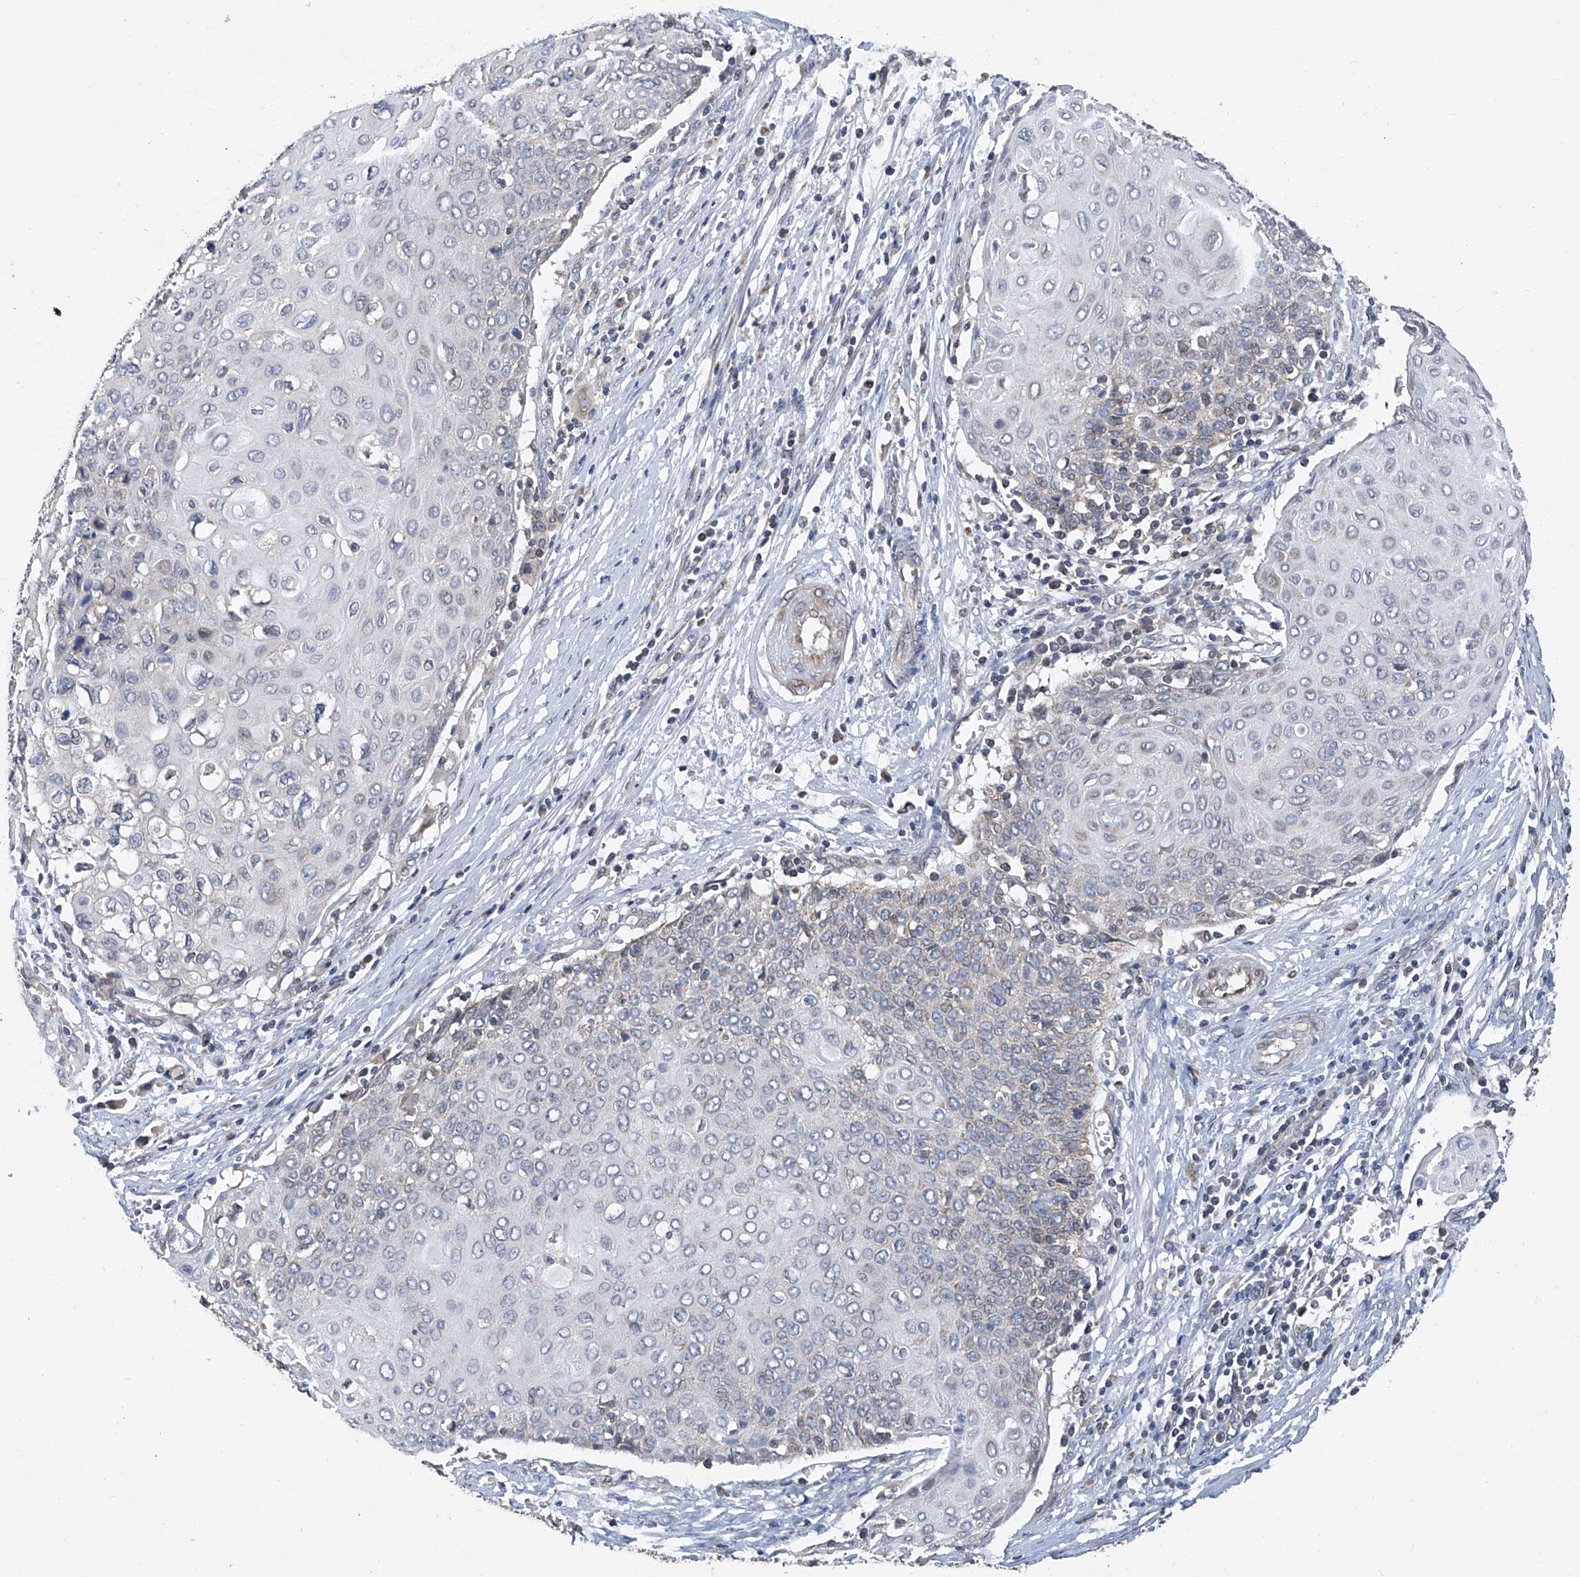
{"staining": {"intensity": "negative", "quantity": "none", "location": "none"}, "tissue": "cervical cancer", "cell_type": "Tumor cells", "image_type": "cancer", "snomed": [{"axis": "morphology", "description": "Squamous cell carcinoma, NOS"}, {"axis": "topography", "description": "Cervix"}], "caption": "Immunohistochemical staining of cervical squamous cell carcinoma exhibits no significant expression in tumor cells. (Immunohistochemistry, brightfield microscopy, high magnification).", "gene": "BCKDHB", "patient": {"sex": "female", "age": 39}}